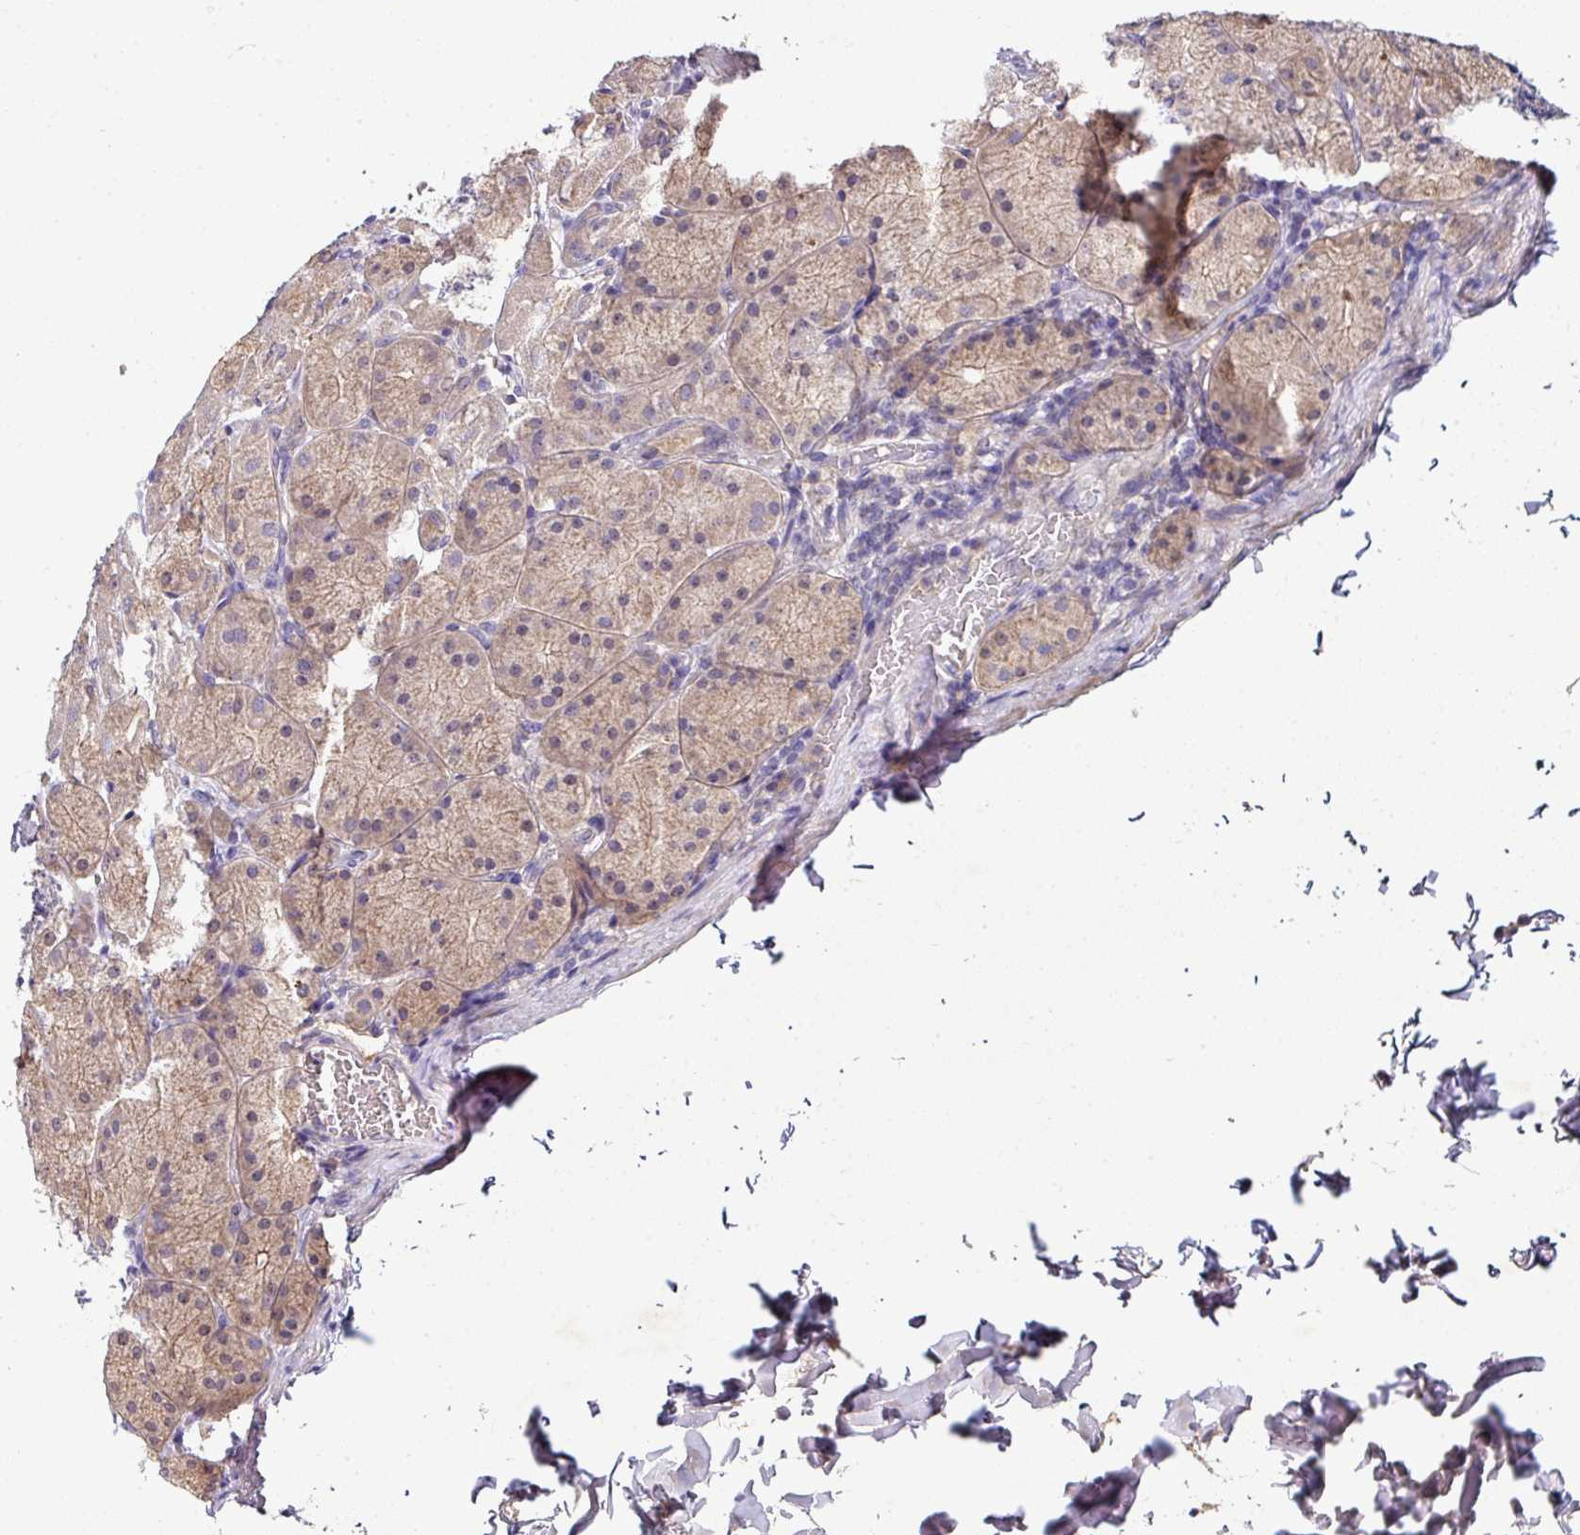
{"staining": {"intensity": "weak", "quantity": ">75%", "location": "cytoplasmic/membranous"}, "tissue": "stomach", "cell_type": "Glandular cells", "image_type": "normal", "snomed": [{"axis": "morphology", "description": "Normal tissue, NOS"}, {"axis": "topography", "description": "Stomach, upper"}], "caption": "A high-resolution histopathology image shows immunohistochemistry (IHC) staining of unremarkable stomach, which shows weak cytoplasmic/membranous positivity in approximately >75% of glandular cells. (Brightfield microscopy of DAB IHC at high magnification).", "gene": "AEBP2", "patient": {"sex": "female", "age": 56}}